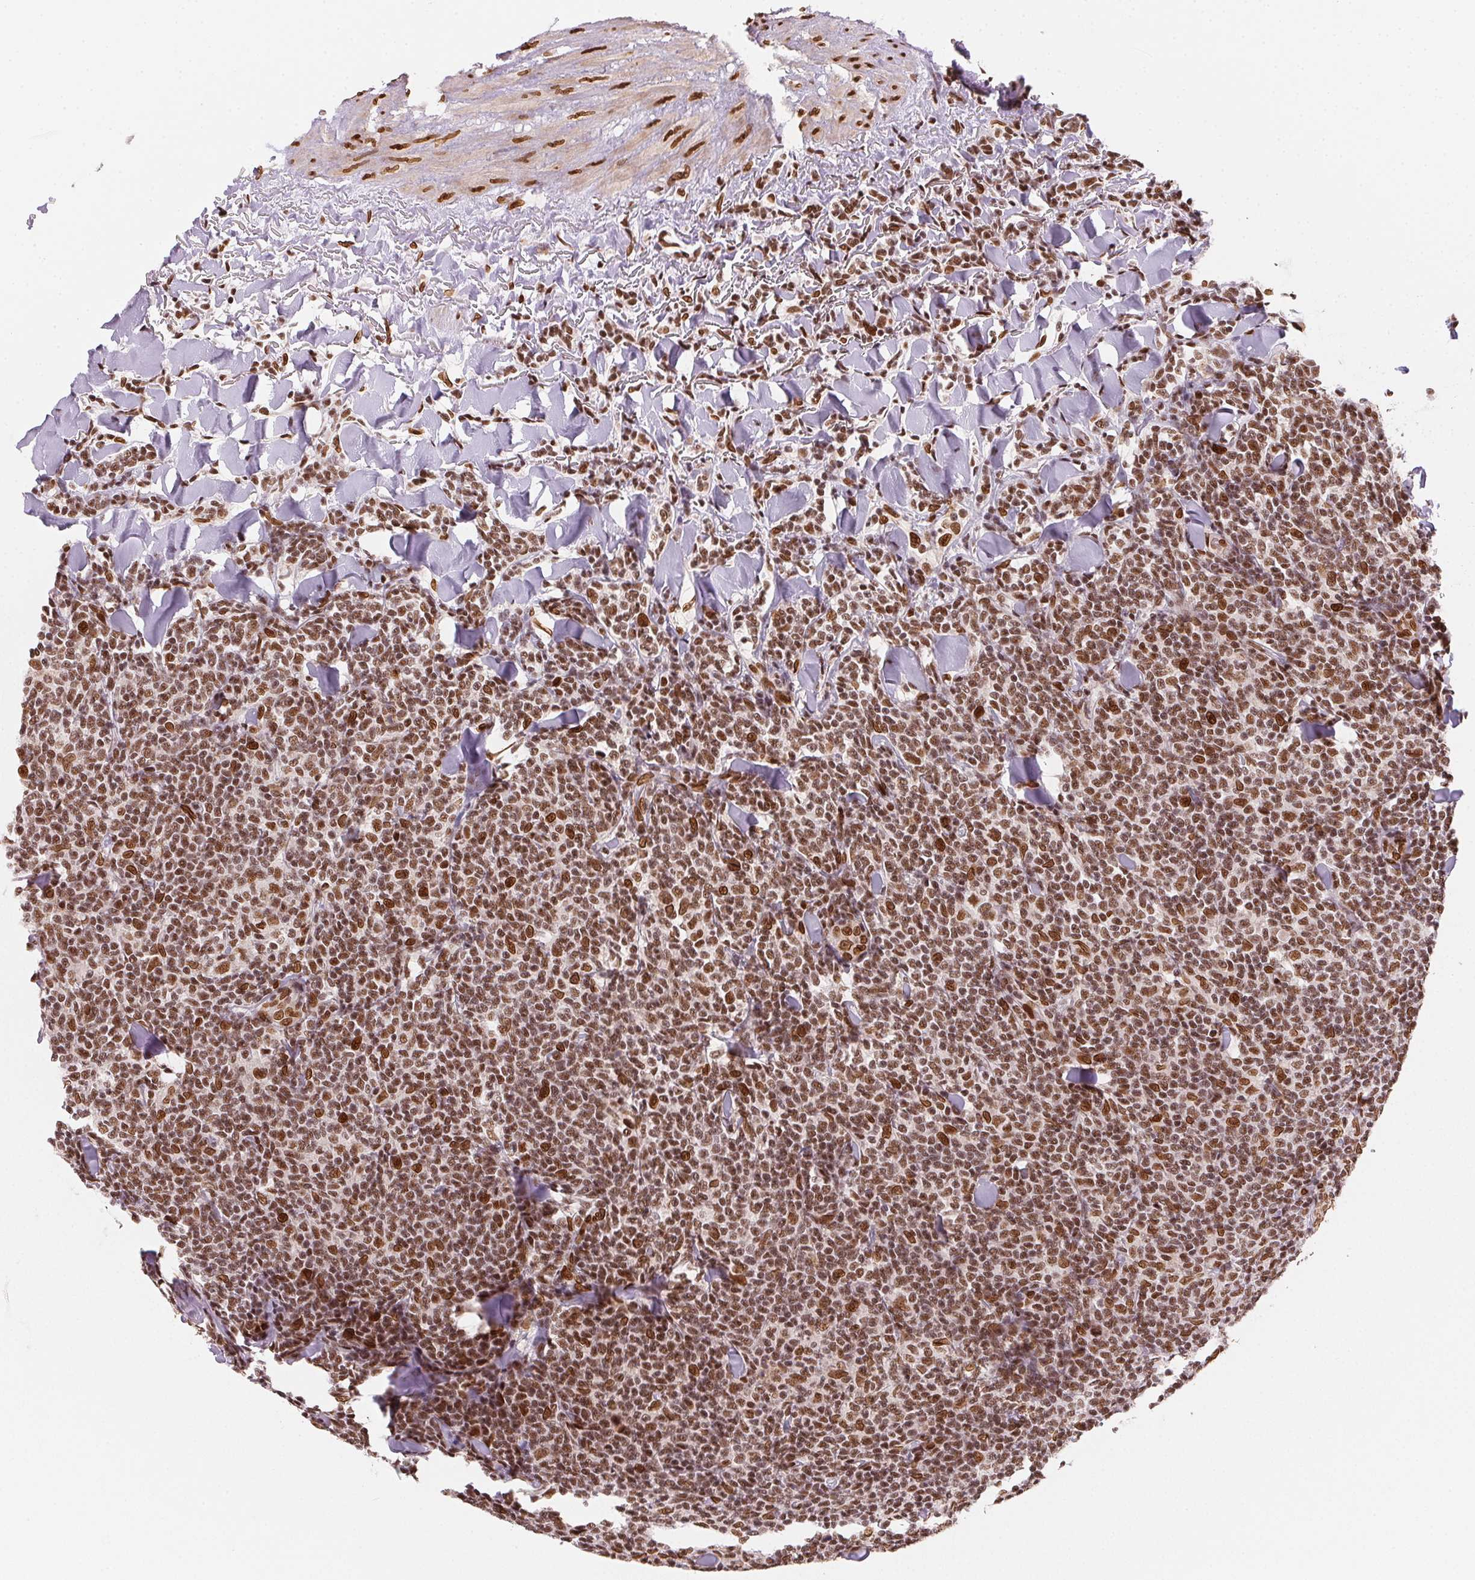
{"staining": {"intensity": "moderate", "quantity": ">75%", "location": "nuclear"}, "tissue": "lymphoma", "cell_type": "Tumor cells", "image_type": "cancer", "snomed": [{"axis": "morphology", "description": "Malignant lymphoma, non-Hodgkin's type, Low grade"}, {"axis": "topography", "description": "Lymph node"}], "caption": "This image exhibits immunohistochemistry (IHC) staining of human lymphoma, with medium moderate nuclear staining in approximately >75% of tumor cells.", "gene": "SAP30BP", "patient": {"sex": "female", "age": 56}}